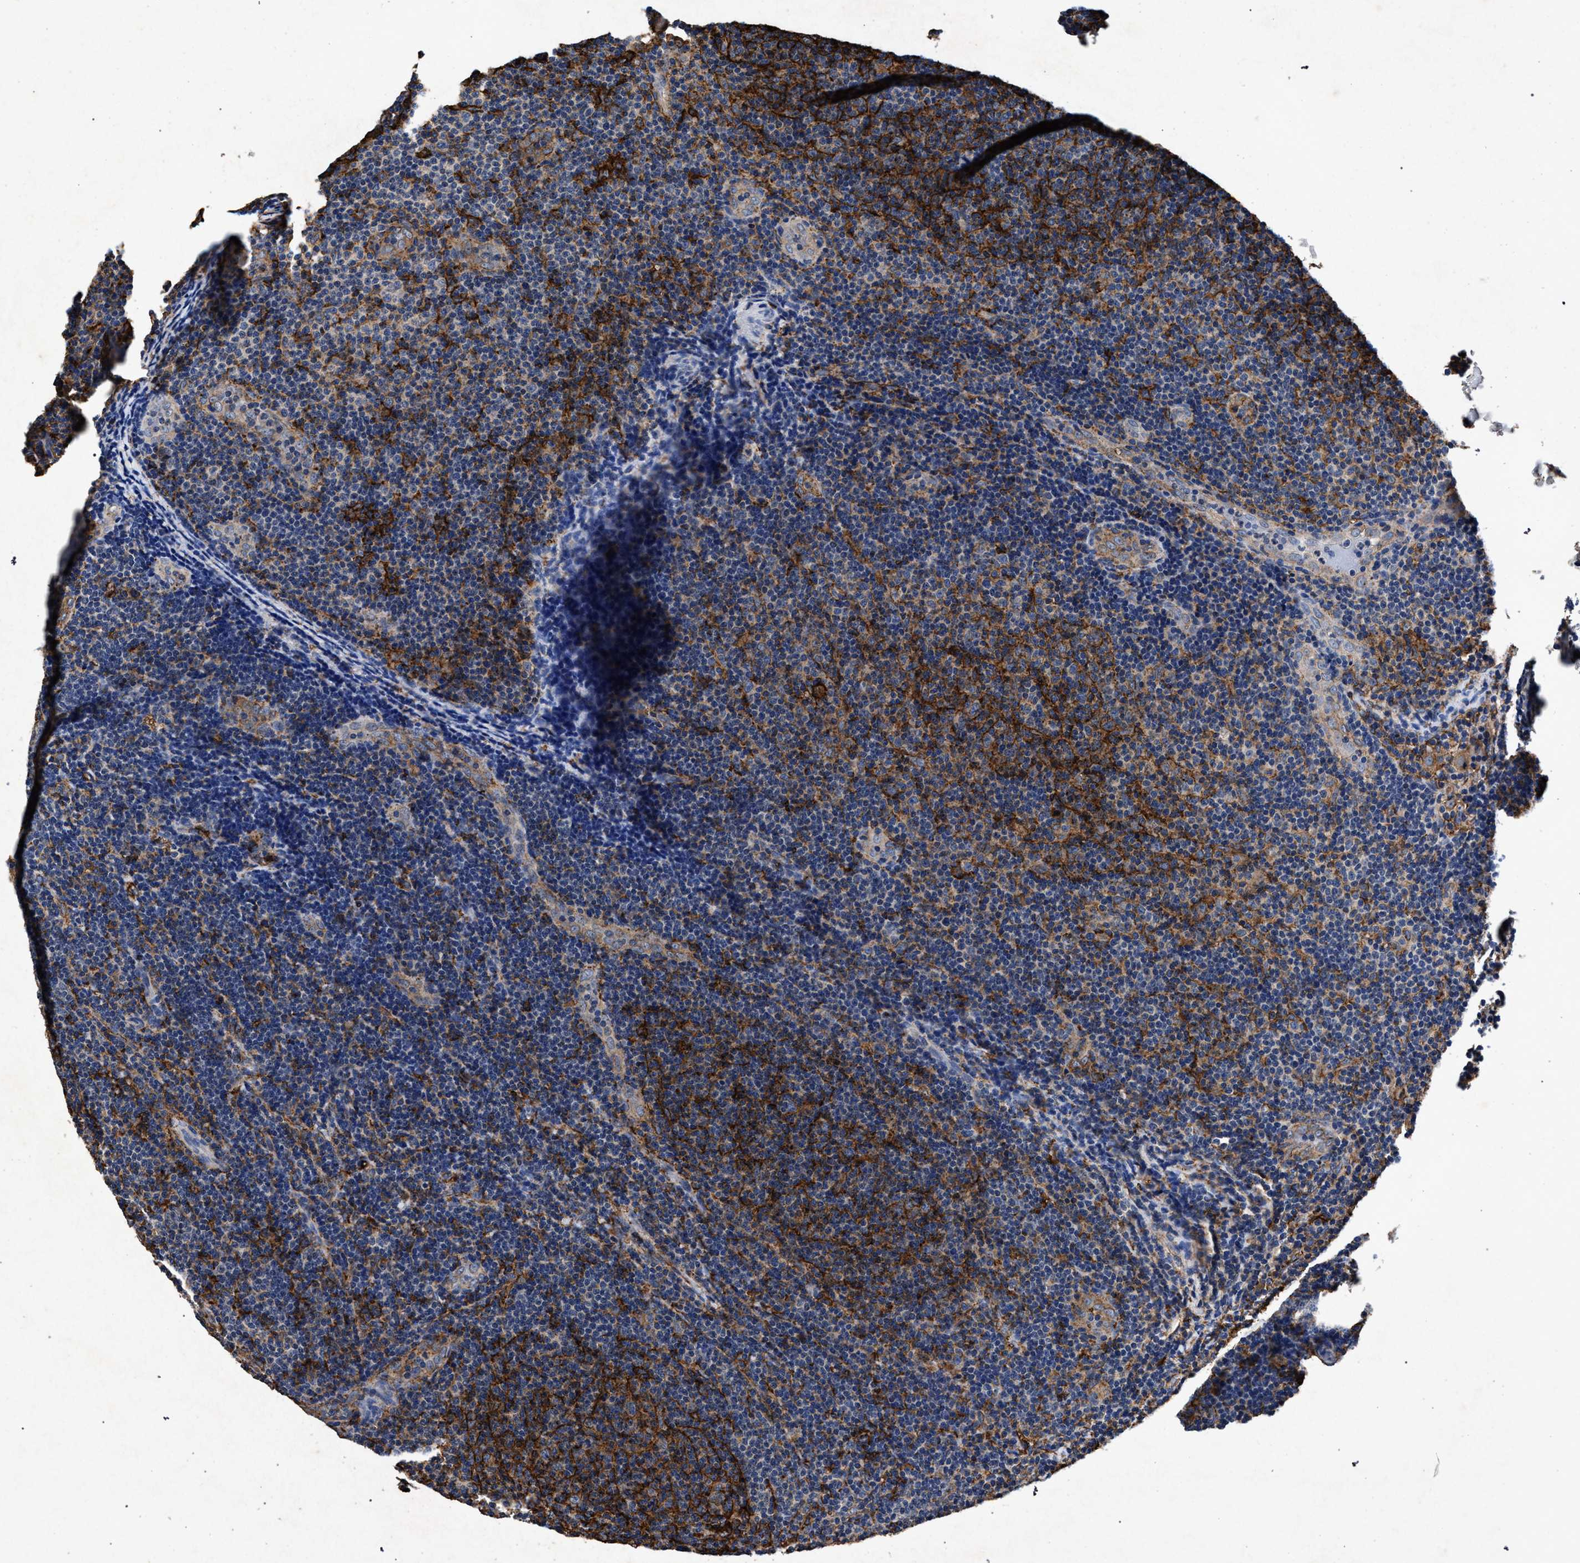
{"staining": {"intensity": "weak", "quantity": "25%-75%", "location": "cytoplasmic/membranous"}, "tissue": "lymphoma", "cell_type": "Tumor cells", "image_type": "cancer", "snomed": [{"axis": "morphology", "description": "Malignant lymphoma, non-Hodgkin's type, Low grade"}, {"axis": "topography", "description": "Lymph node"}], "caption": "An IHC photomicrograph of neoplastic tissue is shown. Protein staining in brown labels weak cytoplasmic/membranous positivity in low-grade malignant lymphoma, non-Hodgkin's type within tumor cells. (Stains: DAB (3,3'-diaminobenzidine) in brown, nuclei in blue, Microscopy: brightfield microscopy at high magnification).", "gene": "MARCKS", "patient": {"sex": "male", "age": 83}}